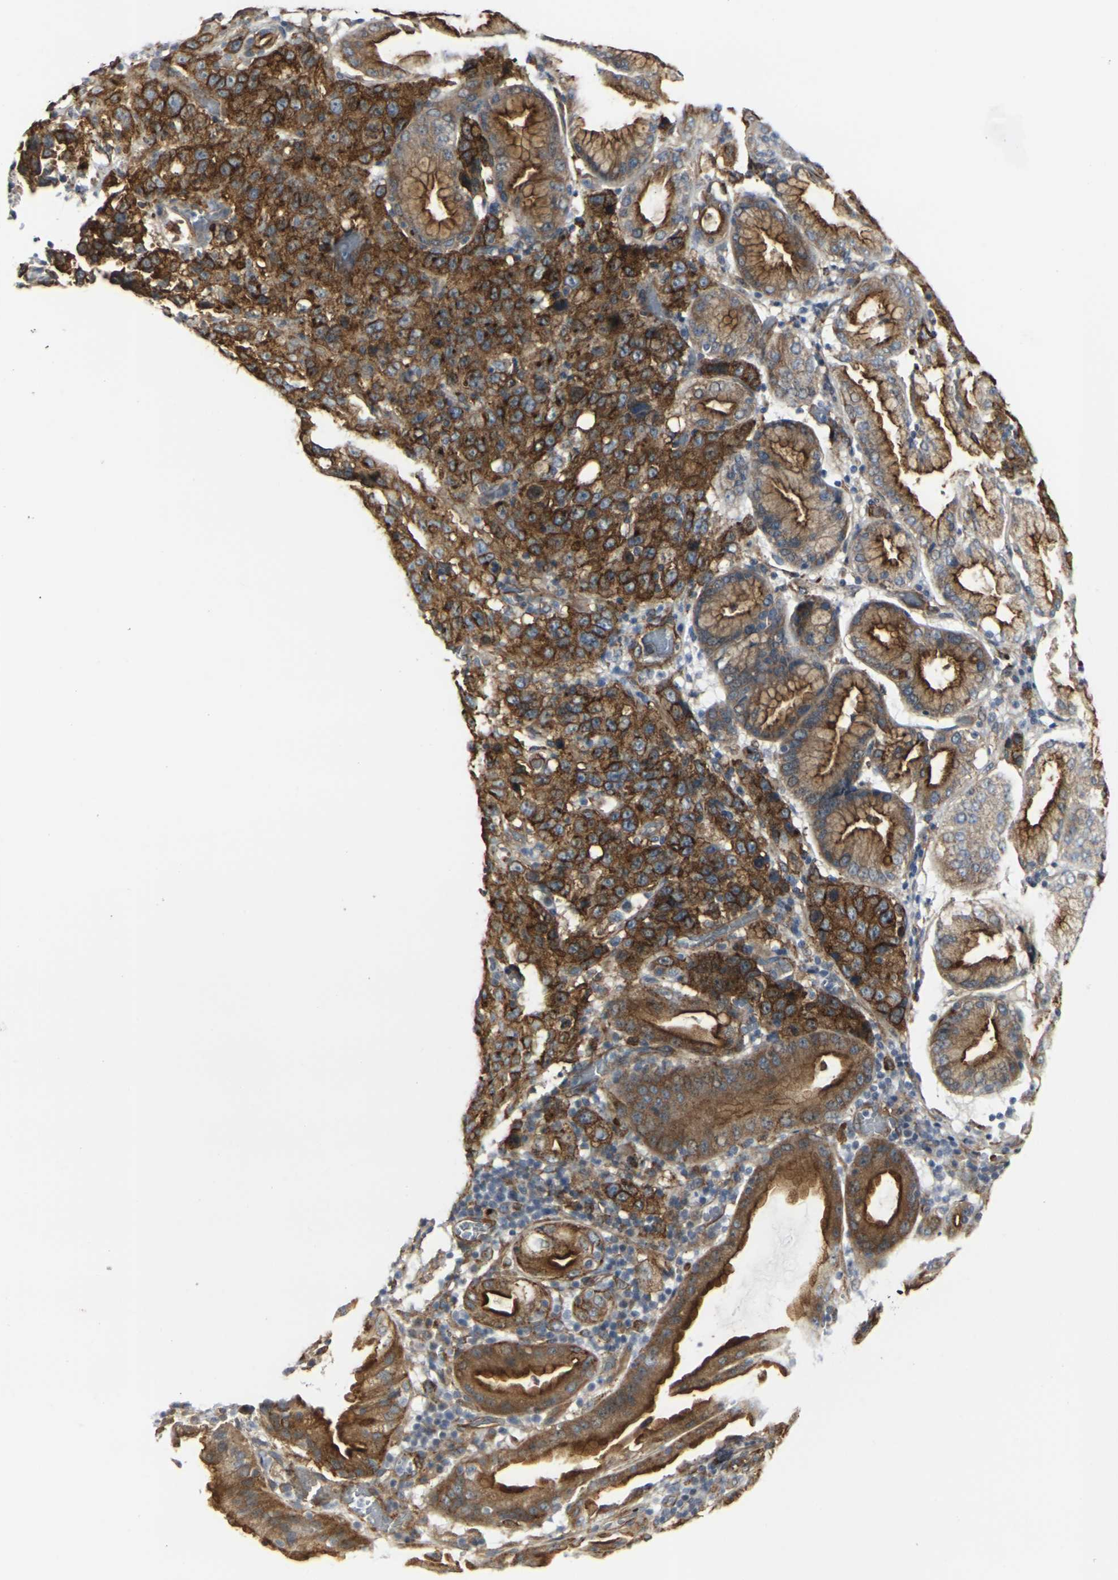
{"staining": {"intensity": "strong", "quantity": ">75%", "location": "cytoplasmic/membranous"}, "tissue": "stomach cancer", "cell_type": "Tumor cells", "image_type": "cancer", "snomed": [{"axis": "morphology", "description": "Normal tissue, NOS"}, {"axis": "morphology", "description": "Adenocarcinoma, NOS"}, {"axis": "topography", "description": "Stomach"}], "caption": "A high amount of strong cytoplasmic/membranous positivity is identified in about >75% of tumor cells in stomach cancer (adenocarcinoma) tissue.", "gene": "MYOF", "patient": {"sex": "male", "age": 48}}